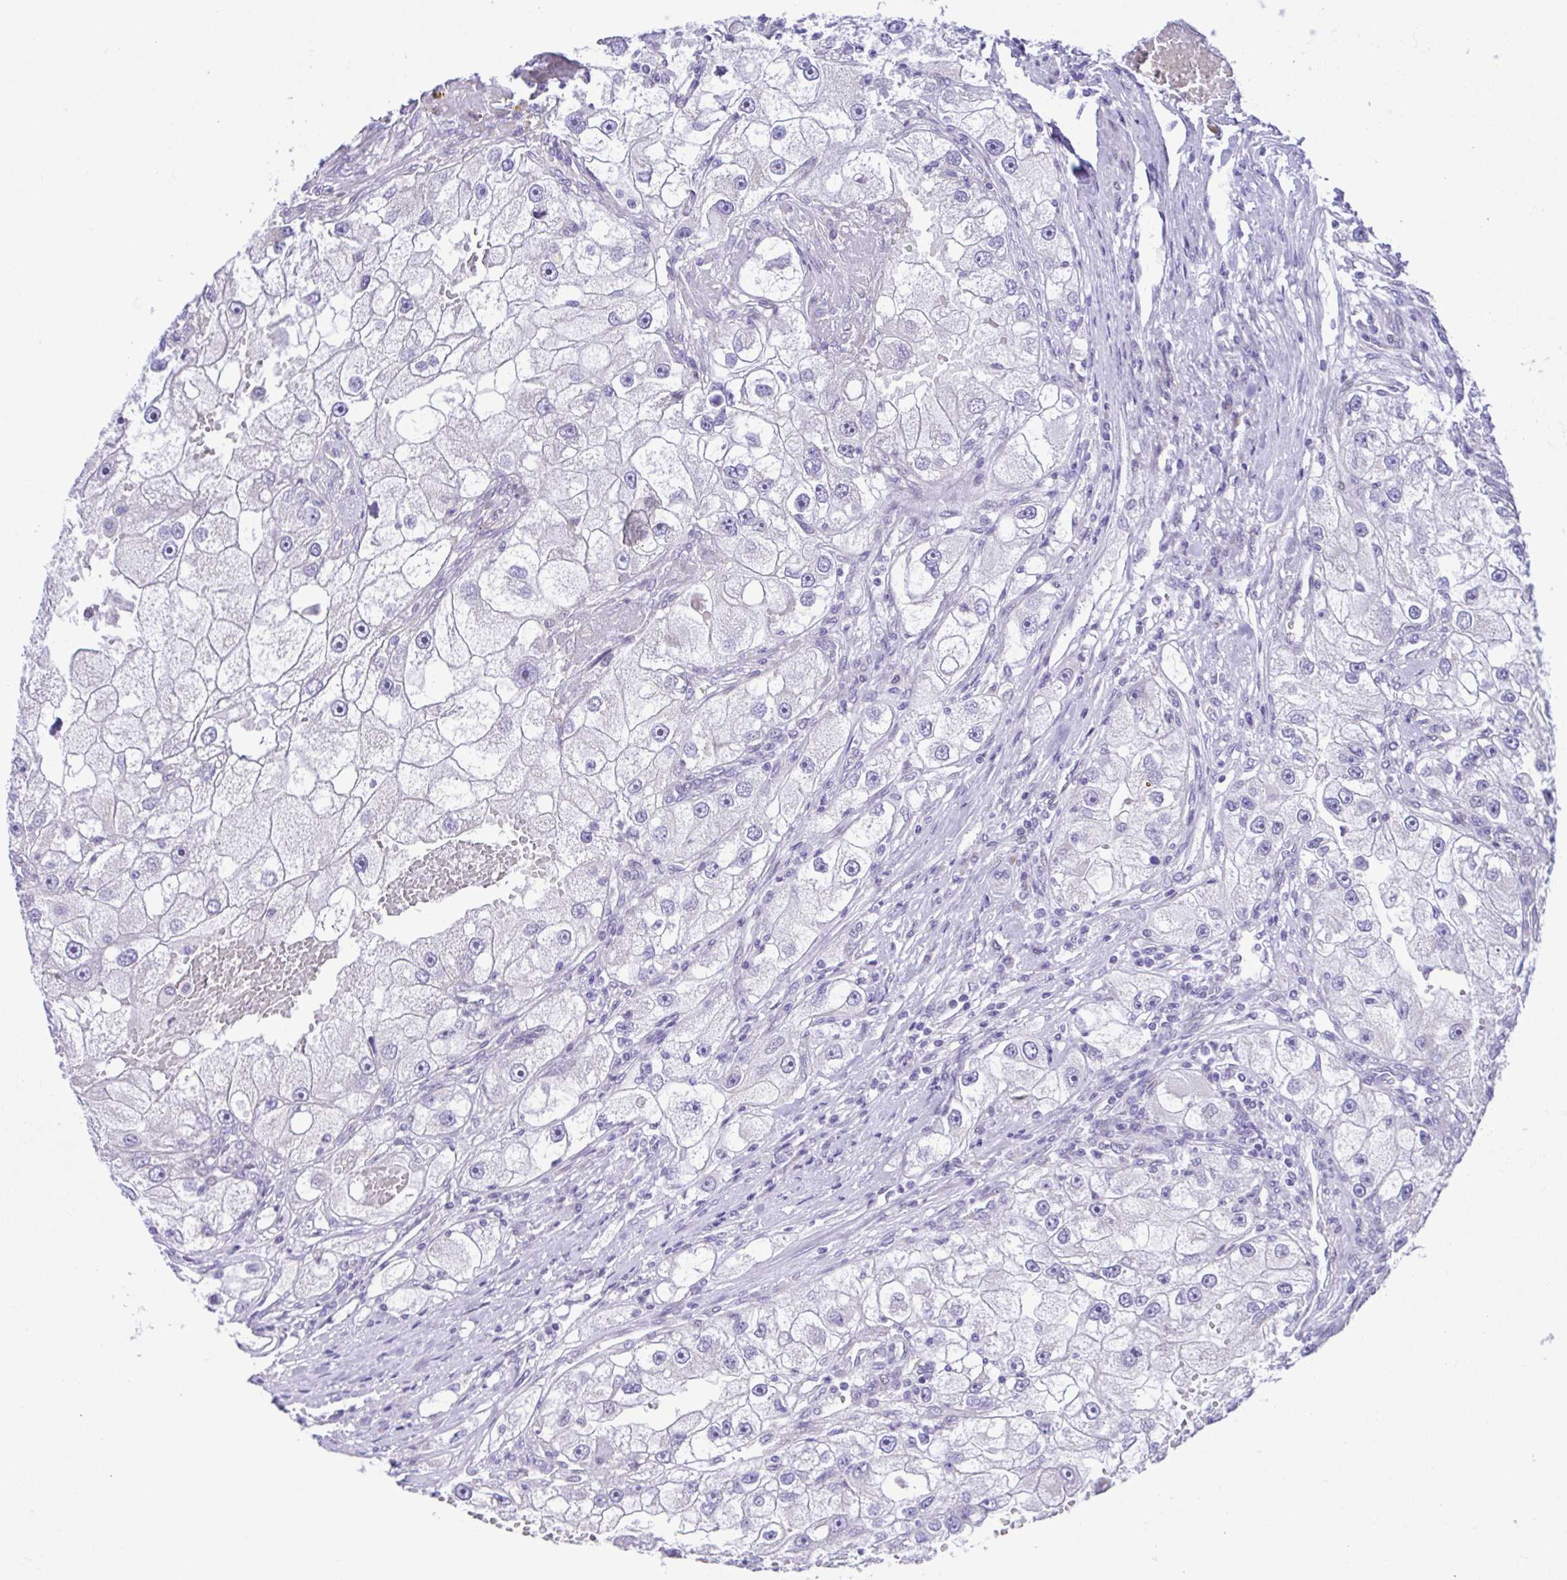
{"staining": {"intensity": "negative", "quantity": "none", "location": "none"}, "tissue": "renal cancer", "cell_type": "Tumor cells", "image_type": "cancer", "snomed": [{"axis": "morphology", "description": "Adenocarcinoma, NOS"}, {"axis": "topography", "description": "Kidney"}], "caption": "This image is of renal adenocarcinoma stained with immunohistochemistry (IHC) to label a protein in brown with the nuclei are counter-stained blue. There is no expression in tumor cells. (Immunohistochemistry, brightfield microscopy, high magnification).", "gene": "TGM3", "patient": {"sex": "male", "age": 63}}